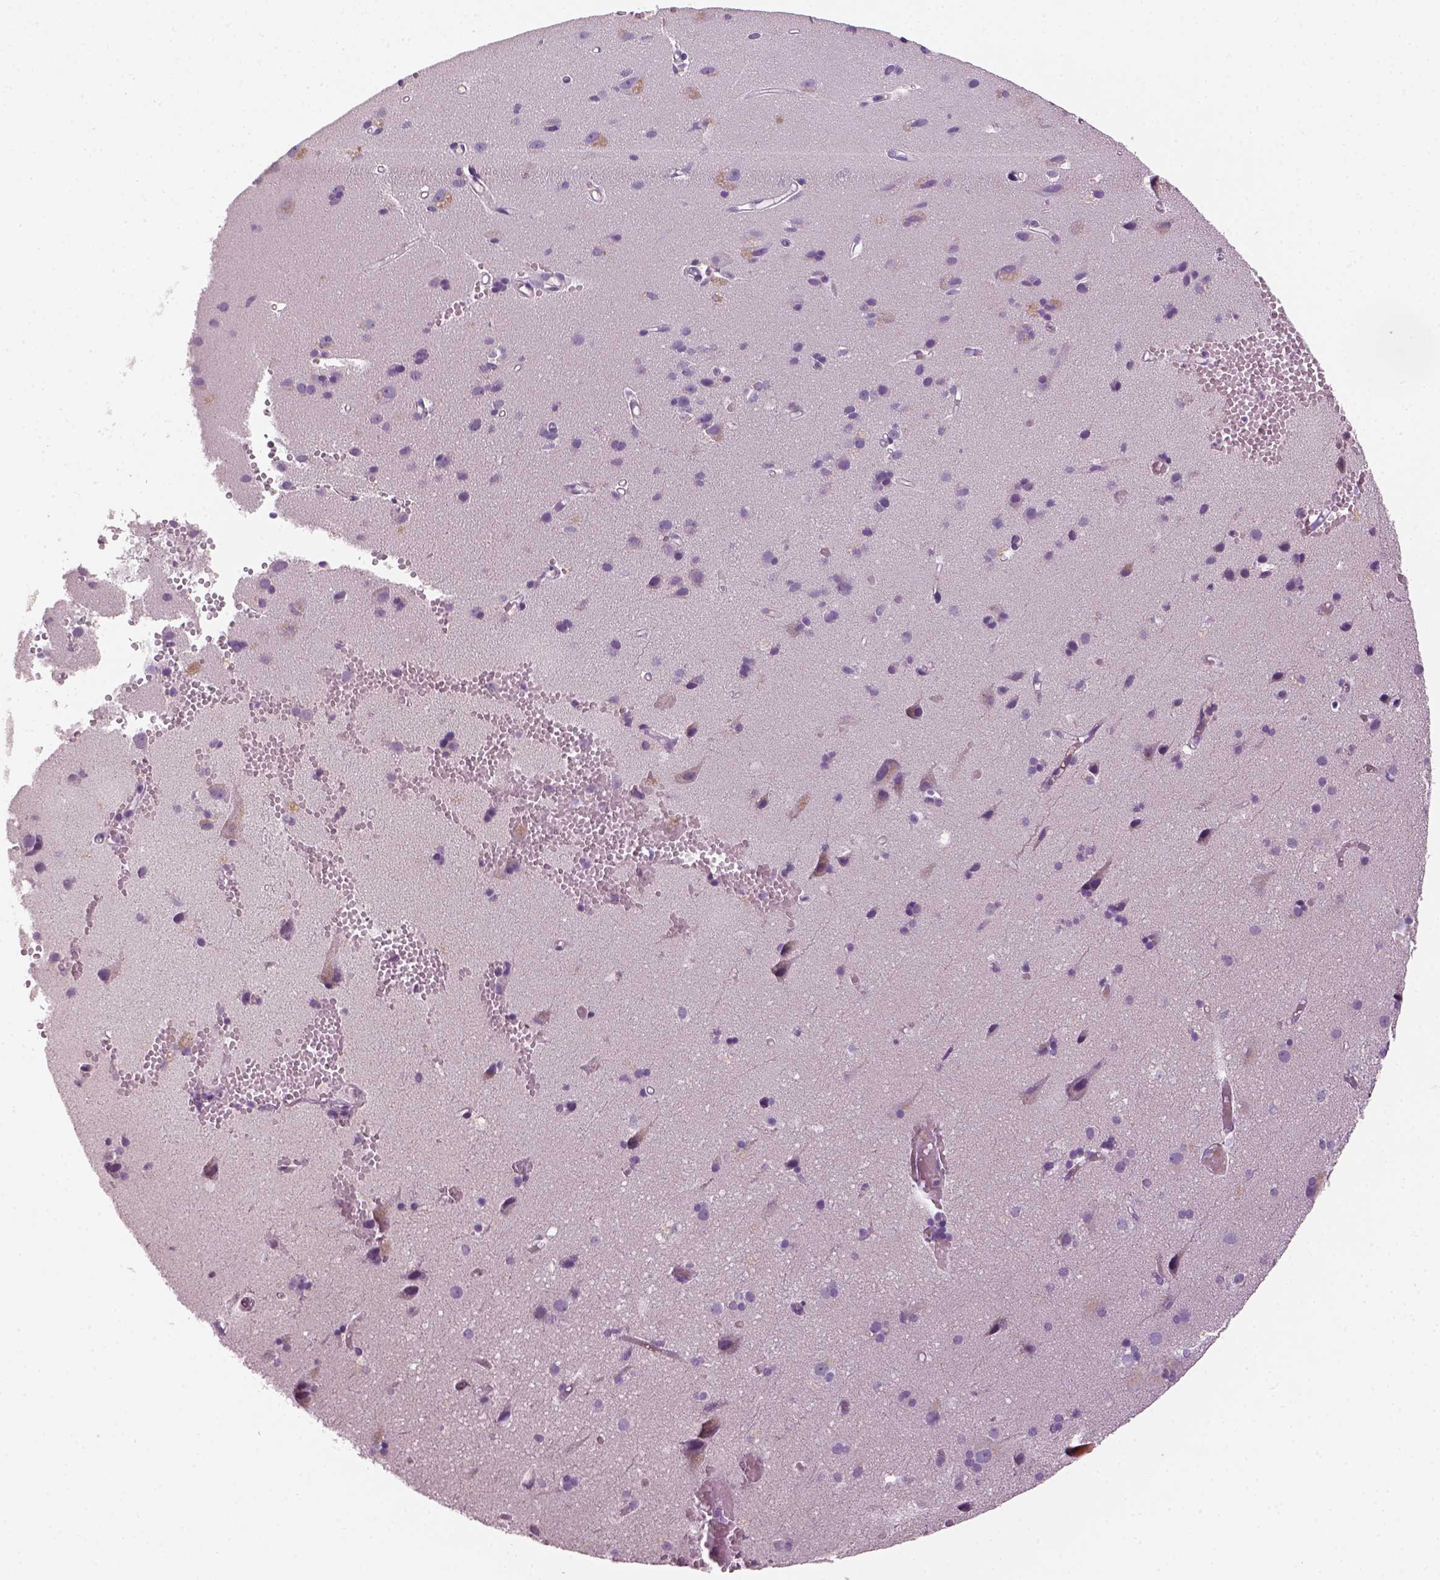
{"staining": {"intensity": "negative", "quantity": "none", "location": "none"}, "tissue": "cerebral cortex", "cell_type": "Endothelial cells", "image_type": "normal", "snomed": [{"axis": "morphology", "description": "Normal tissue, NOS"}, {"axis": "morphology", "description": "Glioma, malignant, High grade"}, {"axis": "topography", "description": "Cerebral cortex"}], "caption": "This is an immunohistochemistry image of unremarkable human cerebral cortex. There is no staining in endothelial cells.", "gene": "GFI1B", "patient": {"sex": "male", "age": 71}}